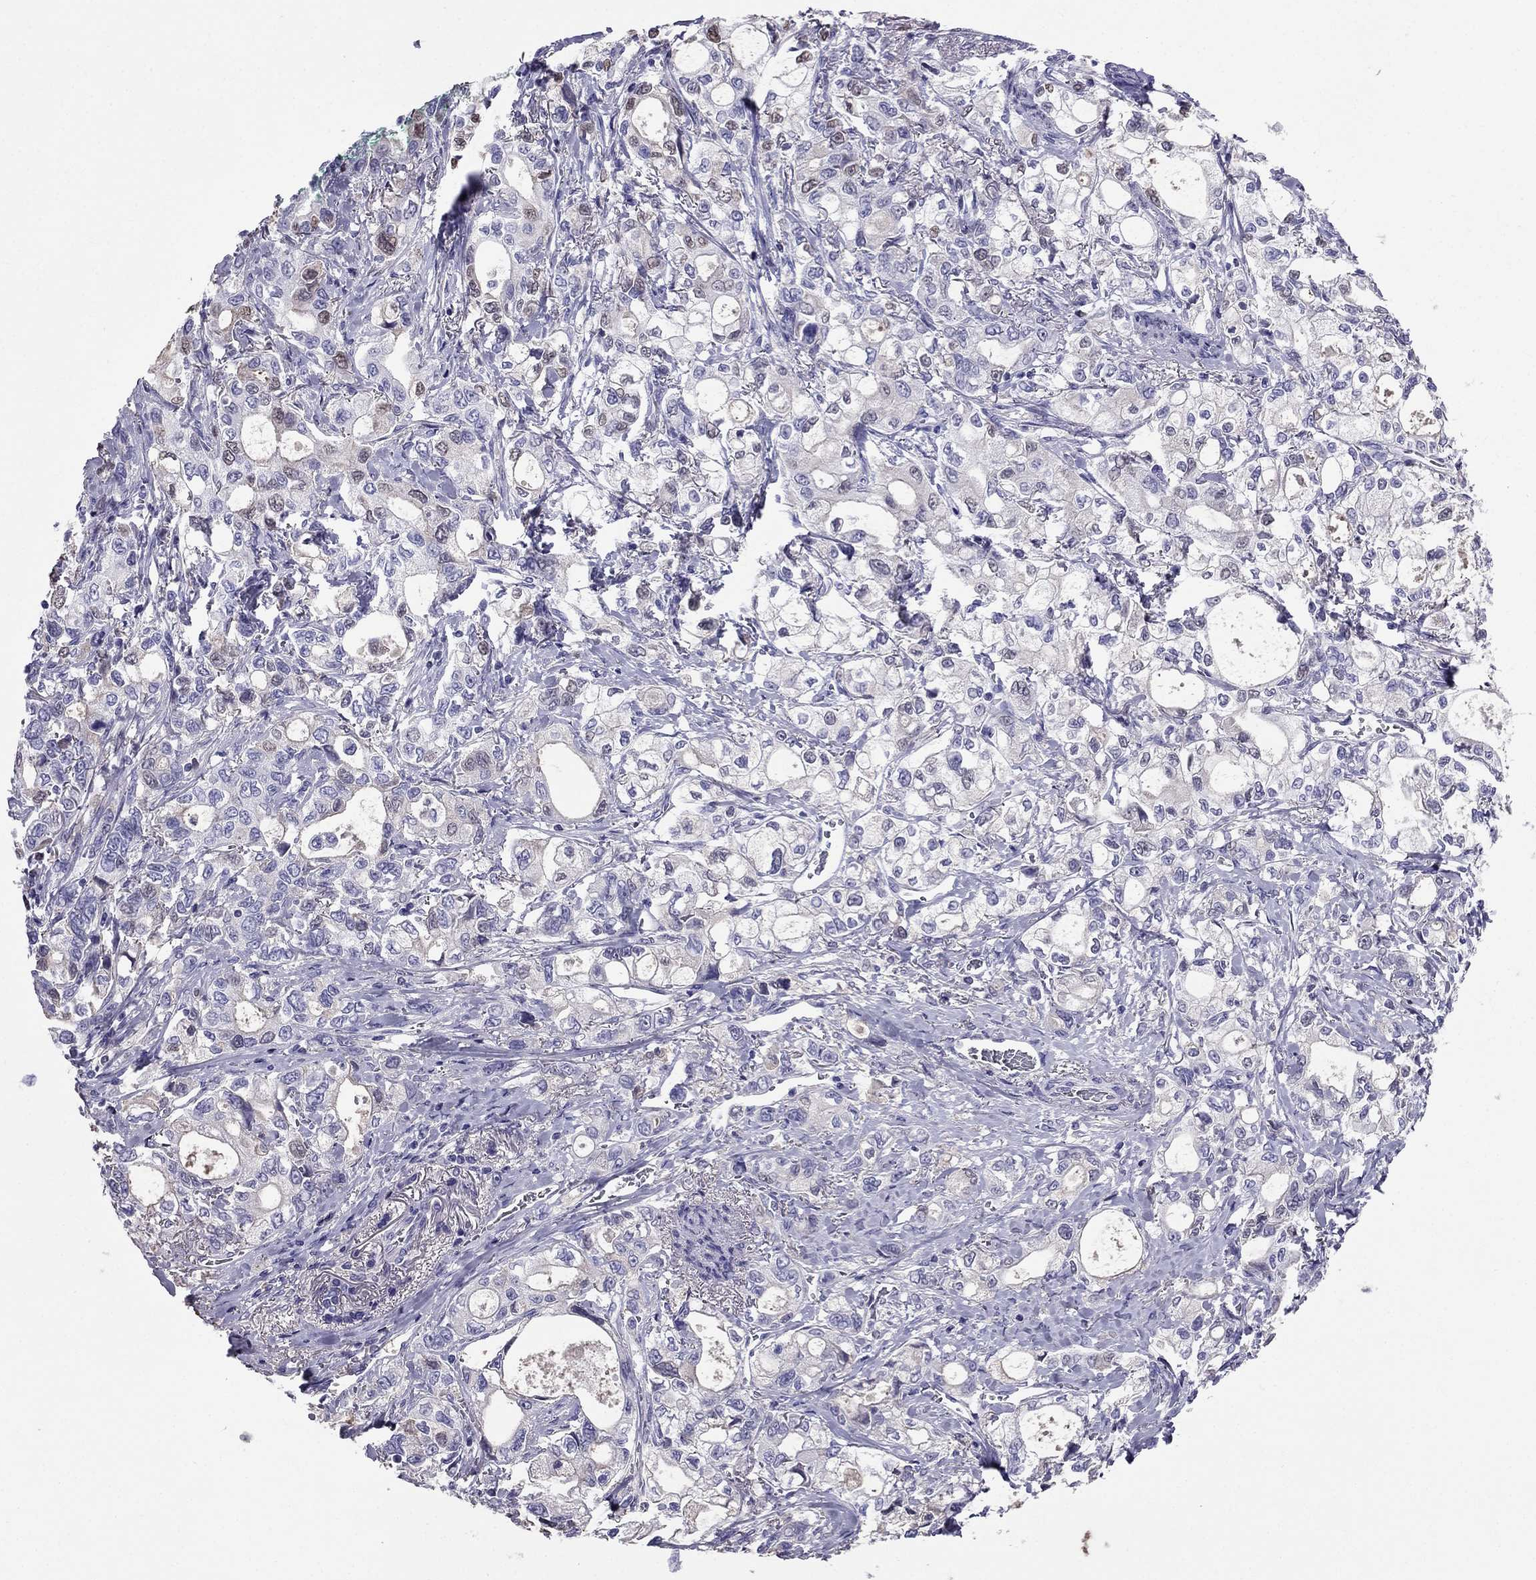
{"staining": {"intensity": "negative", "quantity": "none", "location": "none"}, "tissue": "stomach cancer", "cell_type": "Tumor cells", "image_type": "cancer", "snomed": [{"axis": "morphology", "description": "Adenocarcinoma, NOS"}, {"axis": "topography", "description": "Stomach"}], "caption": "High power microscopy histopathology image of an immunohistochemistry histopathology image of stomach cancer (adenocarcinoma), revealing no significant staining in tumor cells.", "gene": "TBC1D21", "patient": {"sex": "male", "age": 63}}